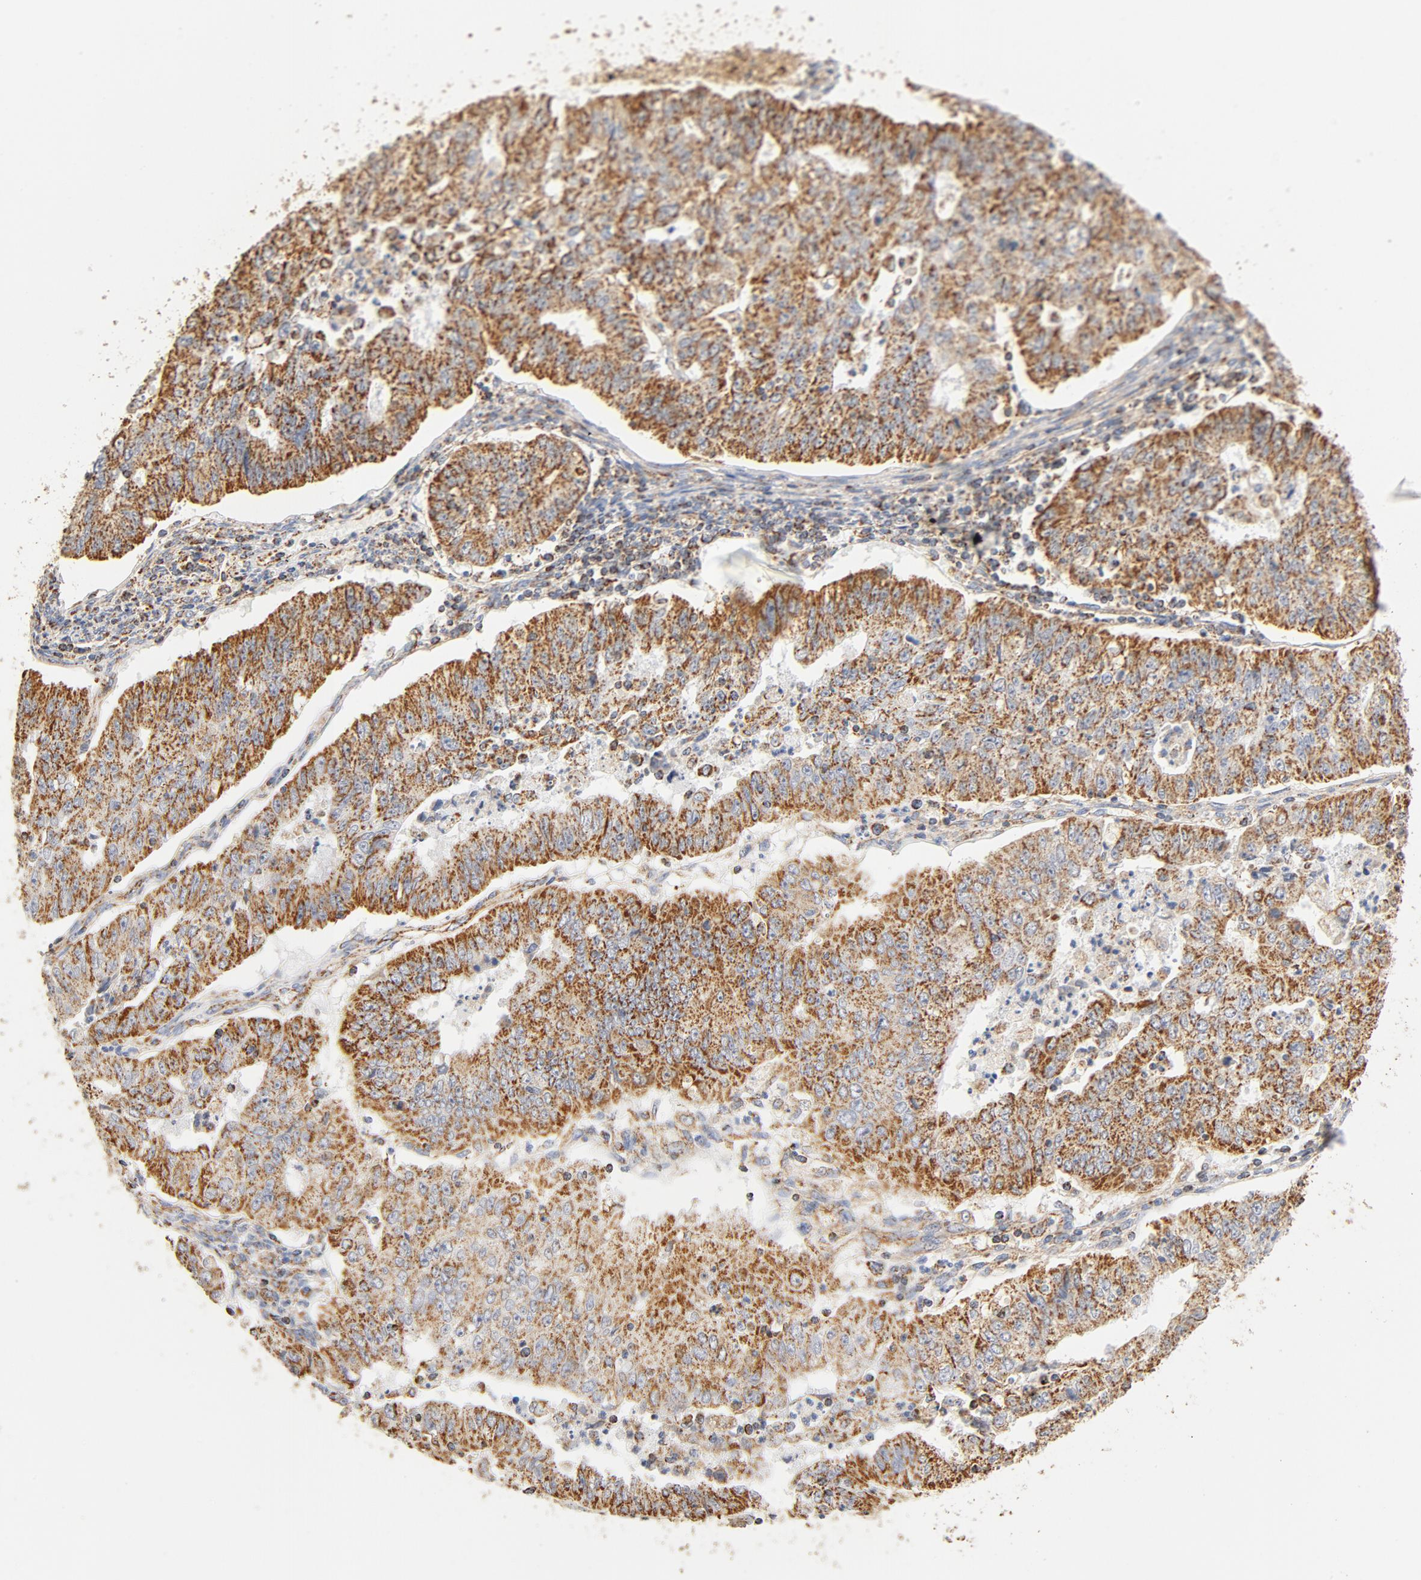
{"staining": {"intensity": "moderate", "quantity": ">75%", "location": "cytoplasmic/membranous"}, "tissue": "endometrial cancer", "cell_type": "Tumor cells", "image_type": "cancer", "snomed": [{"axis": "morphology", "description": "Adenocarcinoma, NOS"}, {"axis": "topography", "description": "Endometrium"}], "caption": "The image demonstrates staining of adenocarcinoma (endometrial), revealing moderate cytoplasmic/membranous protein positivity (brown color) within tumor cells. The protein of interest is shown in brown color, while the nuclei are stained blue.", "gene": "COX4I1", "patient": {"sex": "female", "age": 42}}